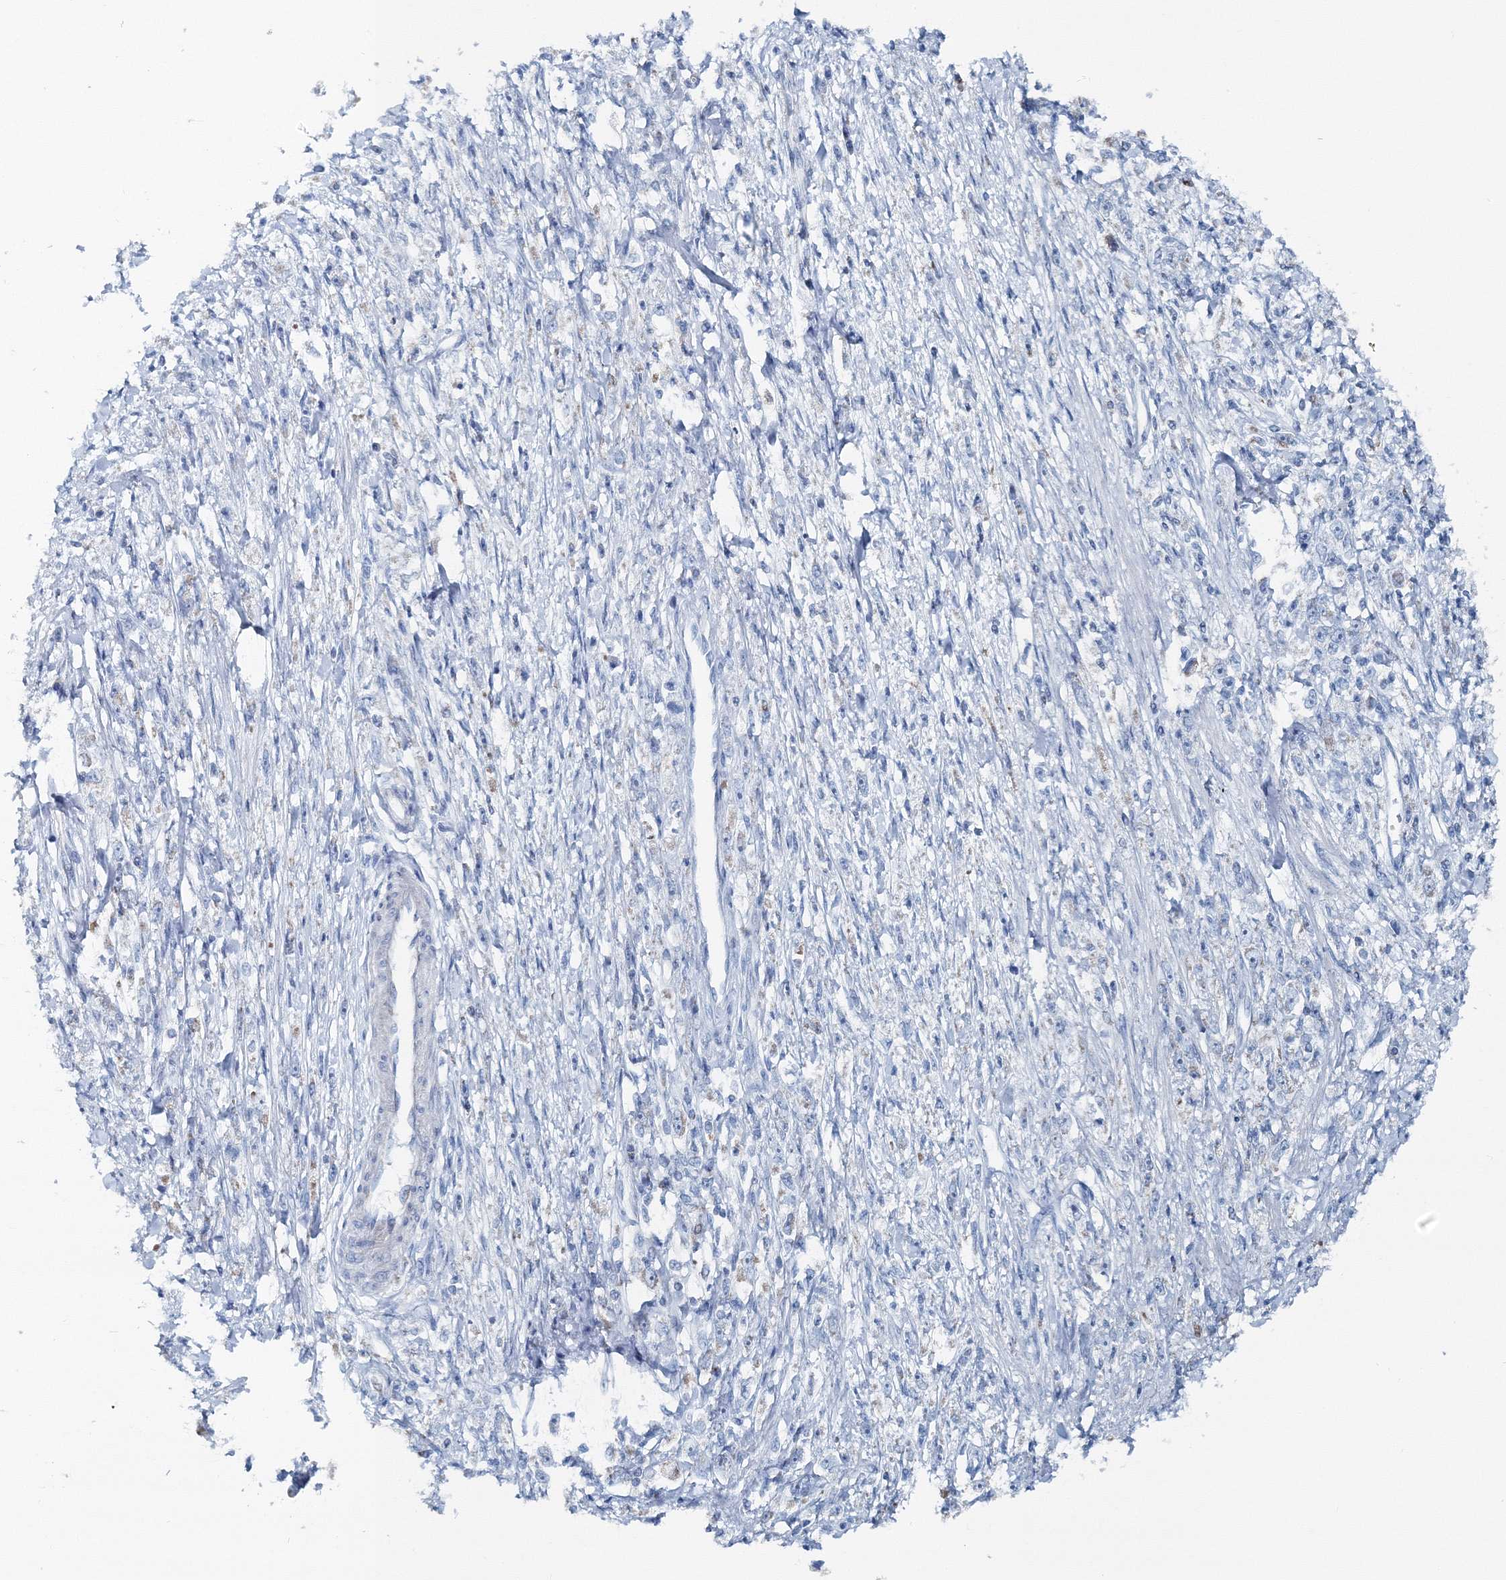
{"staining": {"intensity": "negative", "quantity": "none", "location": "none"}, "tissue": "stomach cancer", "cell_type": "Tumor cells", "image_type": "cancer", "snomed": [{"axis": "morphology", "description": "Adenocarcinoma, NOS"}, {"axis": "topography", "description": "Stomach"}], "caption": "Protein analysis of stomach cancer (adenocarcinoma) exhibits no significant staining in tumor cells.", "gene": "GABARAPL2", "patient": {"sex": "female", "age": 59}}